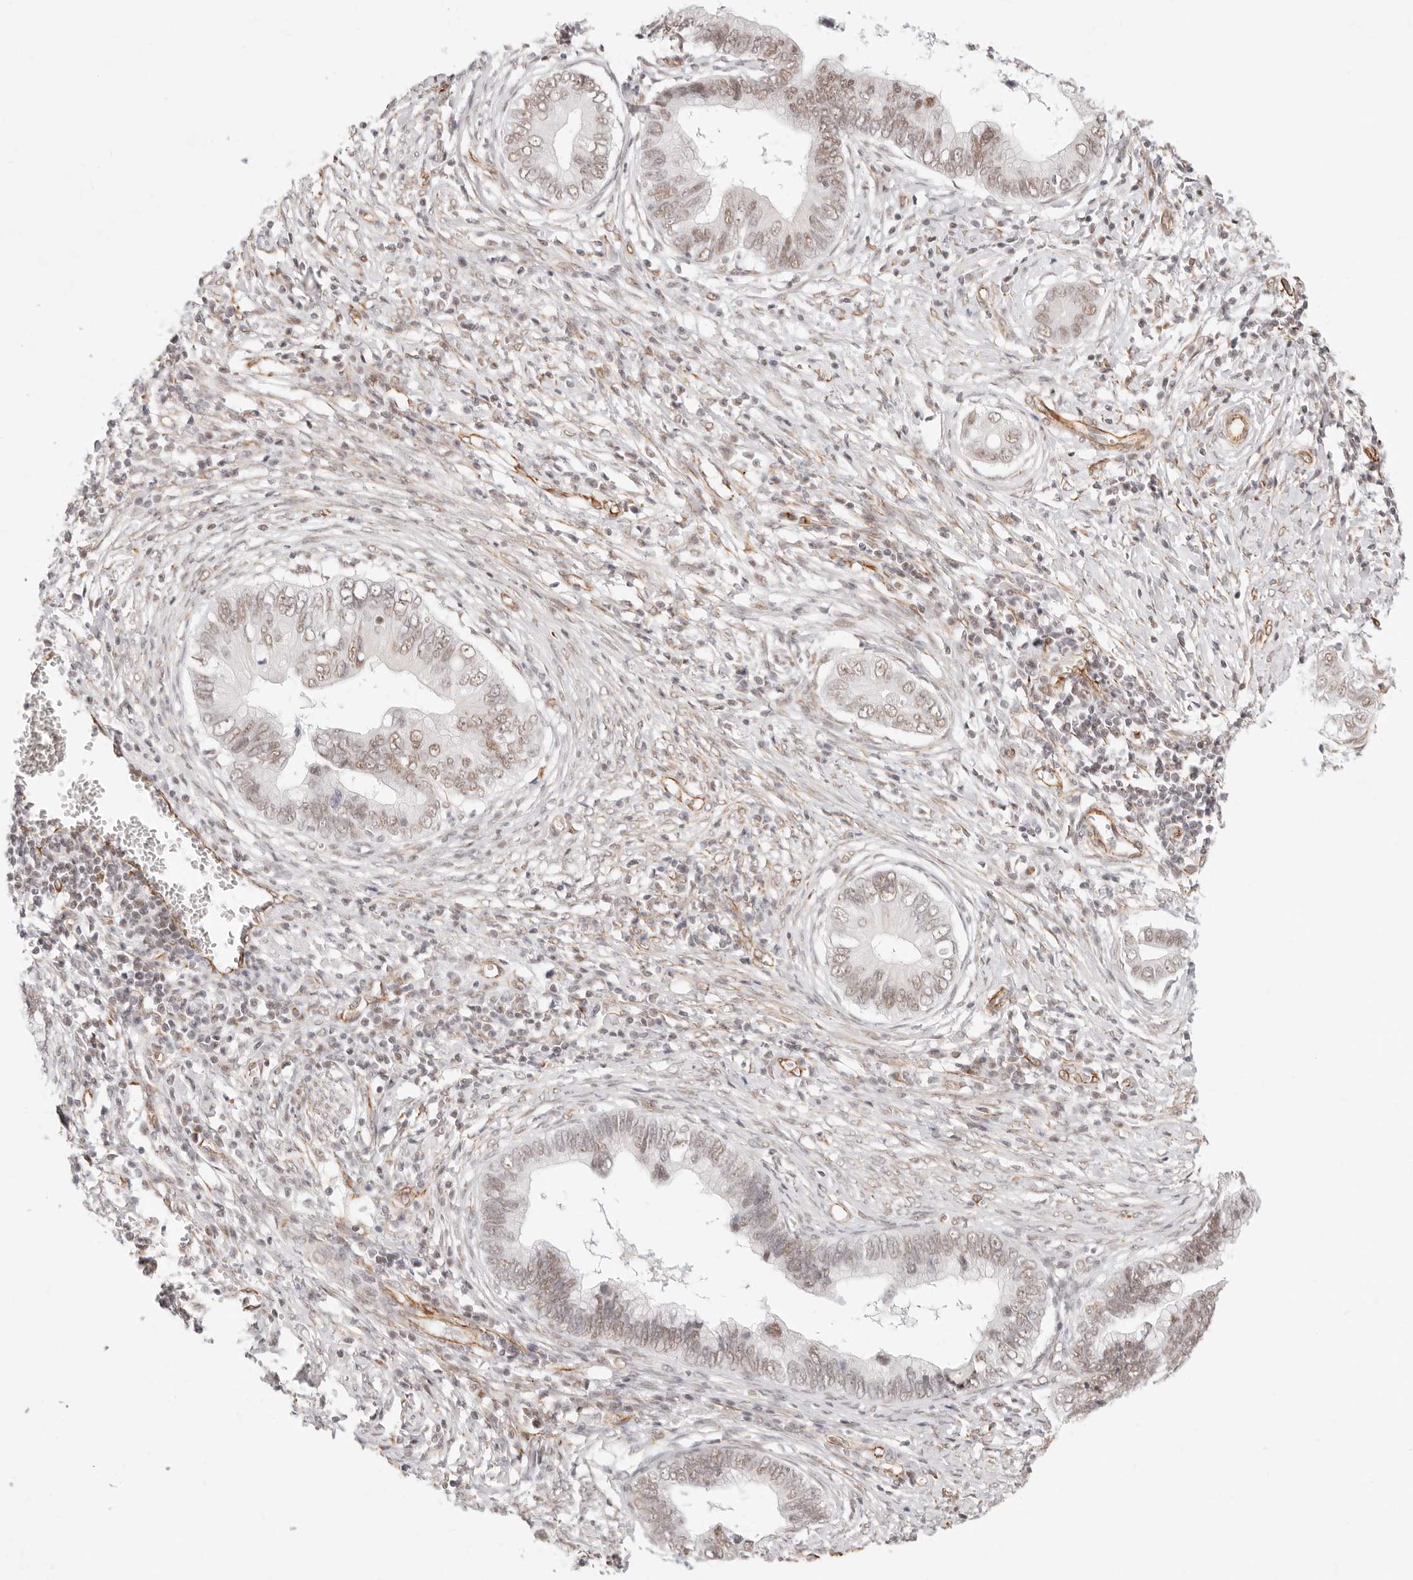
{"staining": {"intensity": "weak", "quantity": "25%-75%", "location": "nuclear"}, "tissue": "cervical cancer", "cell_type": "Tumor cells", "image_type": "cancer", "snomed": [{"axis": "morphology", "description": "Adenocarcinoma, NOS"}, {"axis": "topography", "description": "Cervix"}], "caption": "There is low levels of weak nuclear positivity in tumor cells of cervical cancer (adenocarcinoma), as demonstrated by immunohistochemical staining (brown color).", "gene": "ZC3H11A", "patient": {"sex": "female", "age": 44}}